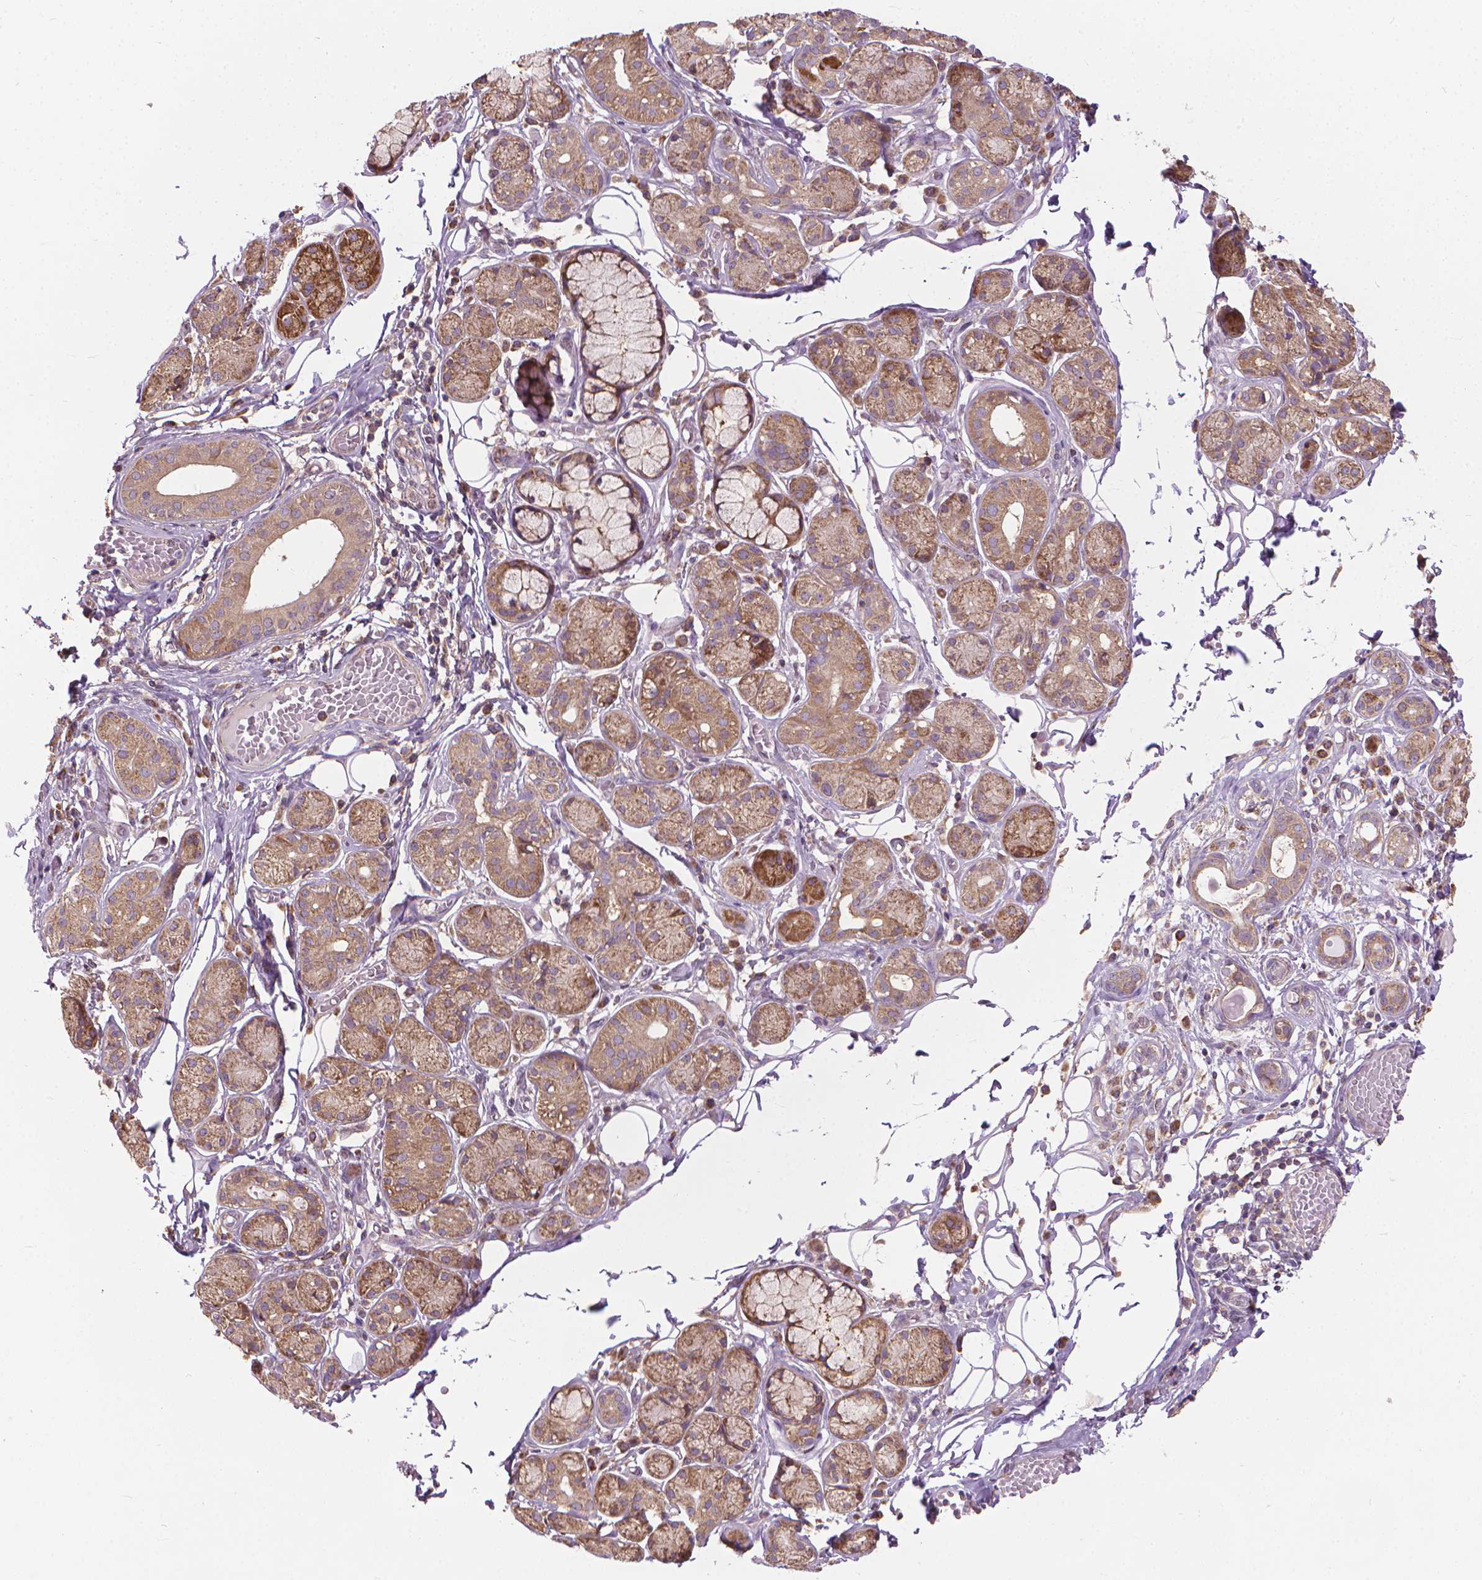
{"staining": {"intensity": "moderate", "quantity": "25%-75%", "location": "cytoplasmic/membranous"}, "tissue": "salivary gland", "cell_type": "Glandular cells", "image_type": "normal", "snomed": [{"axis": "morphology", "description": "Normal tissue, NOS"}, {"axis": "topography", "description": "Salivary gland"}, {"axis": "topography", "description": "Peripheral nerve tissue"}], "caption": "A brown stain highlights moderate cytoplasmic/membranous staining of a protein in glandular cells of benign salivary gland.", "gene": "NUDT1", "patient": {"sex": "male", "age": 71}}